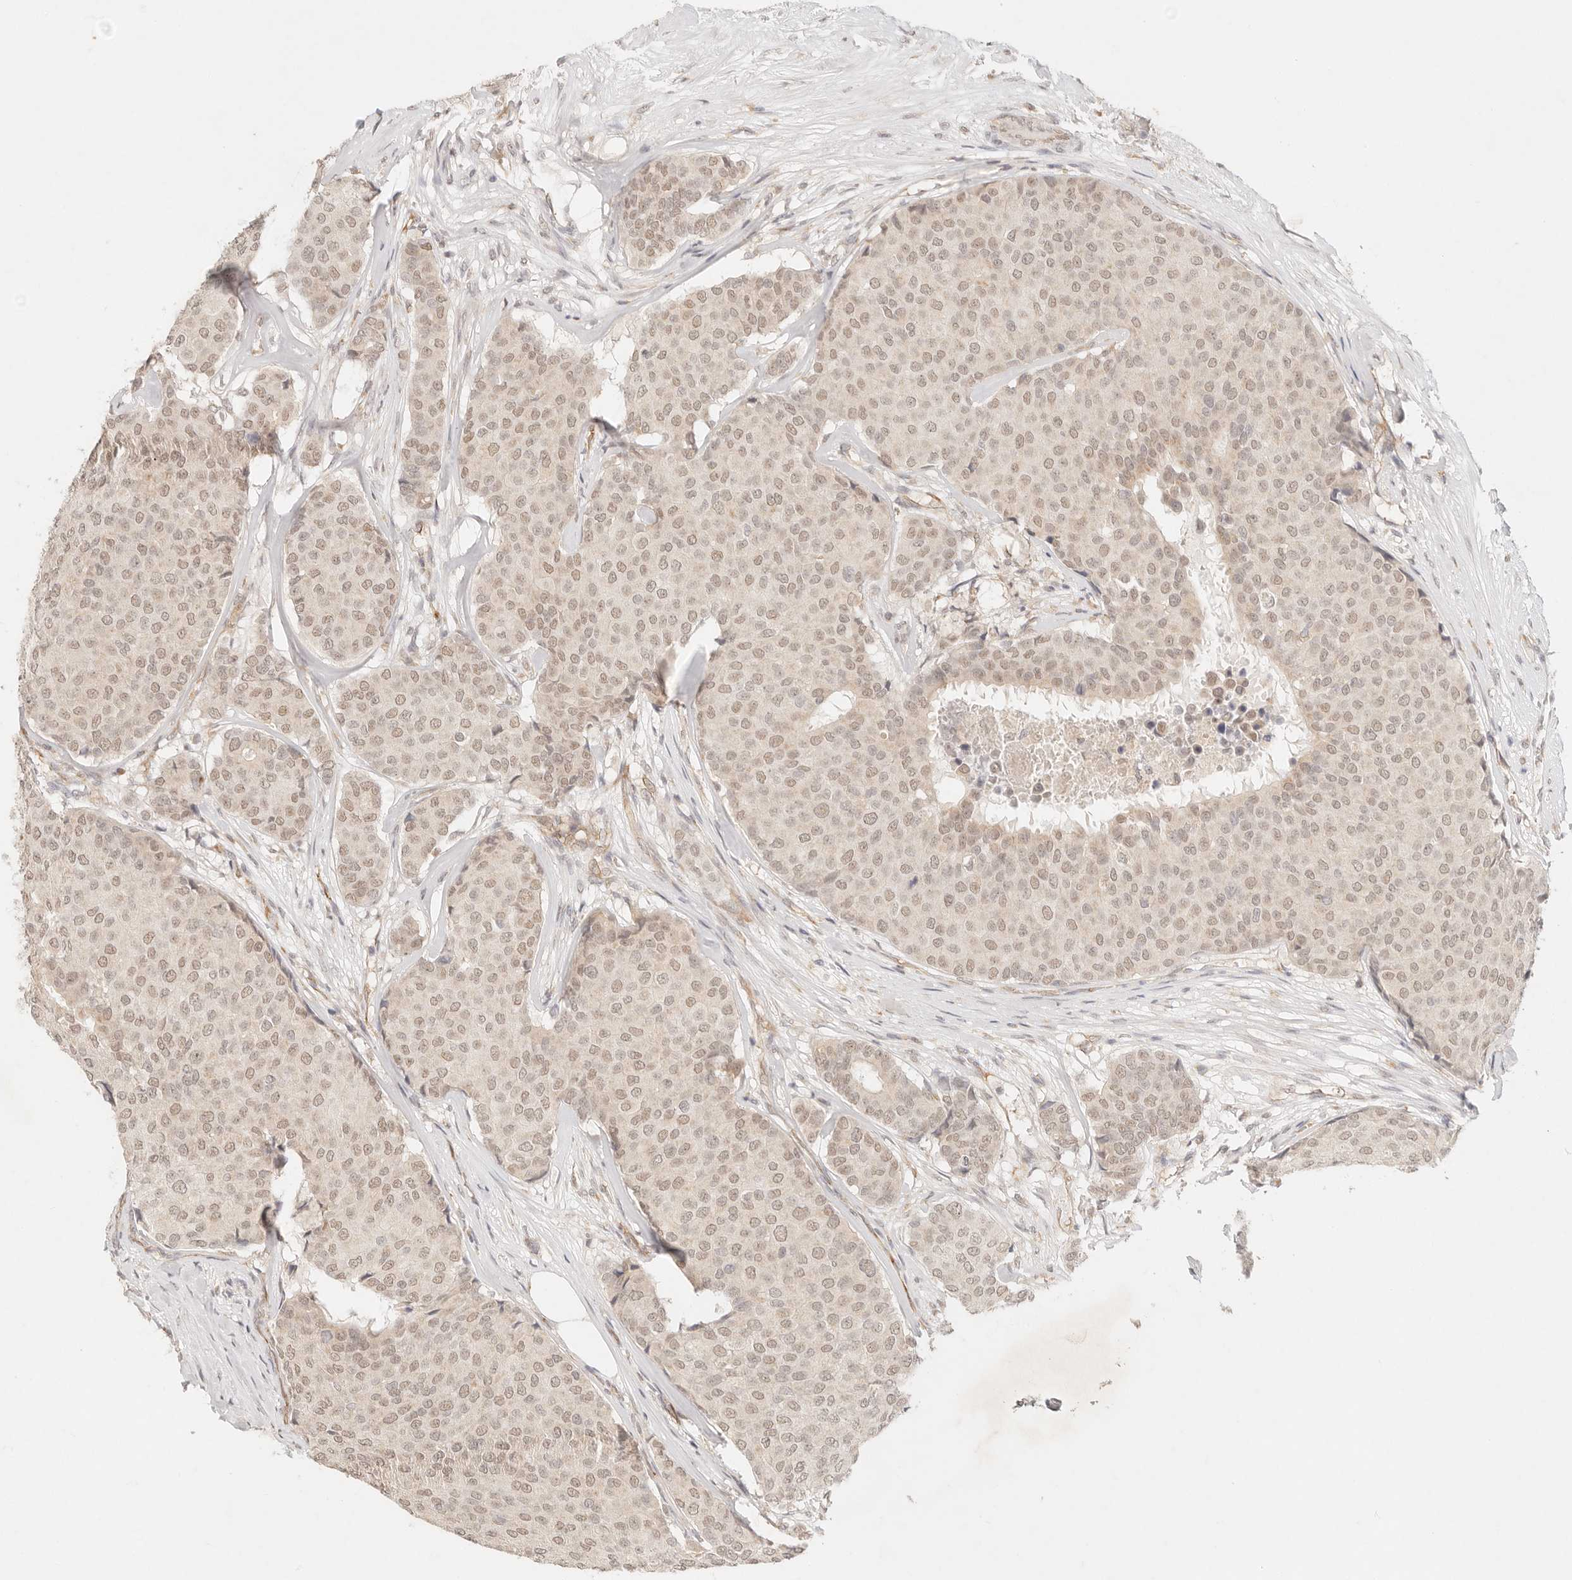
{"staining": {"intensity": "weak", "quantity": "25%-75%", "location": "nuclear"}, "tissue": "breast cancer", "cell_type": "Tumor cells", "image_type": "cancer", "snomed": [{"axis": "morphology", "description": "Duct carcinoma"}, {"axis": "topography", "description": "Breast"}], "caption": "An immunohistochemistry (IHC) image of neoplastic tissue is shown. Protein staining in brown labels weak nuclear positivity in breast infiltrating ductal carcinoma within tumor cells.", "gene": "GPR156", "patient": {"sex": "female", "age": 75}}